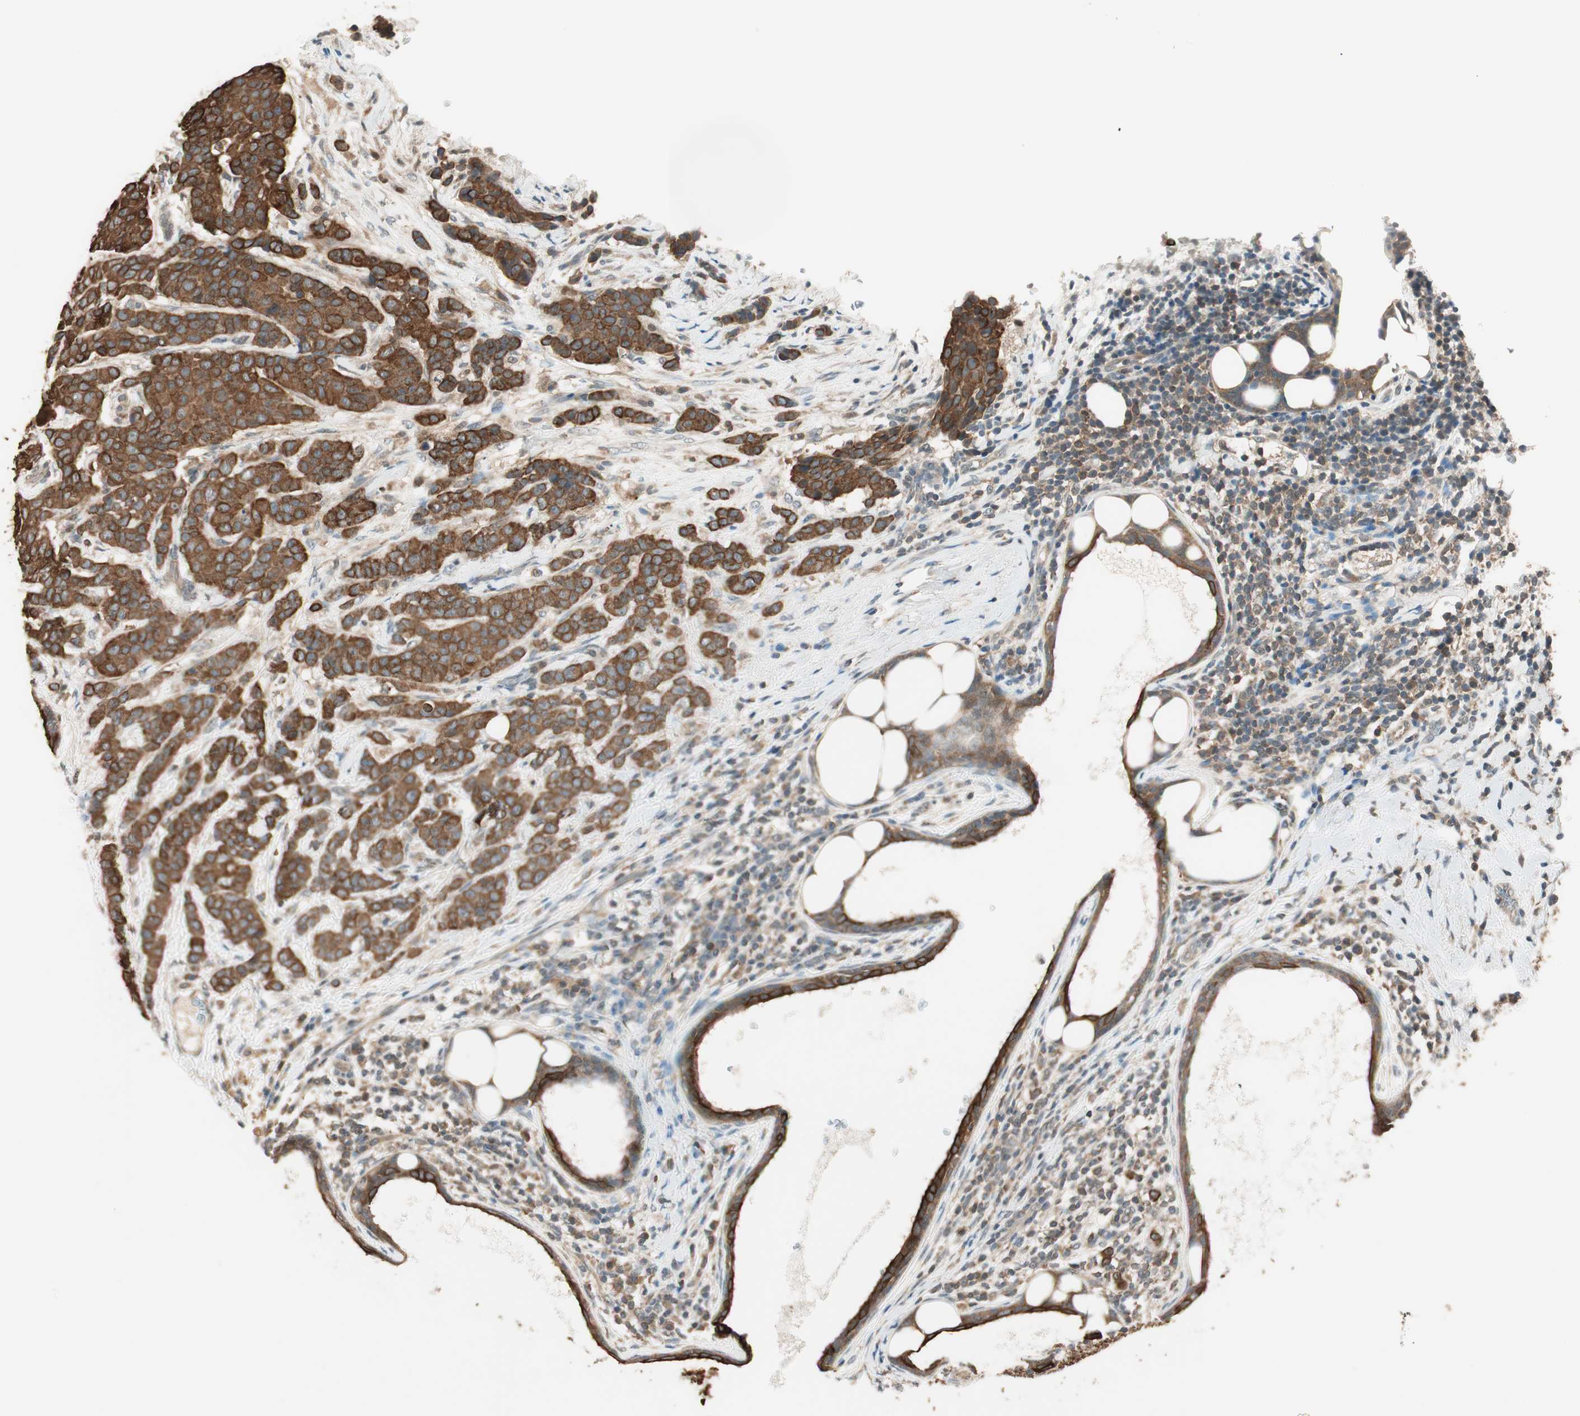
{"staining": {"intensity": "strong", "quantity": ">75%", "location": "cytoplasmic/membranous"}, "tissue": "breast cancer", "cell_type": "Tumor cells", "image_type": "cancer", "snomed": [{"axis": "morphology", "description": "Duct carcinoma"}, {"axis": "topography", "description": "Breast"}], "caption": "Protein expression analysis of human breast cancer reveals strong cytoplasmic/membranous expression in about >75% of tumor cells.", "gene": "TRIM21", "patient": {"sex": "female", "age": 40}}